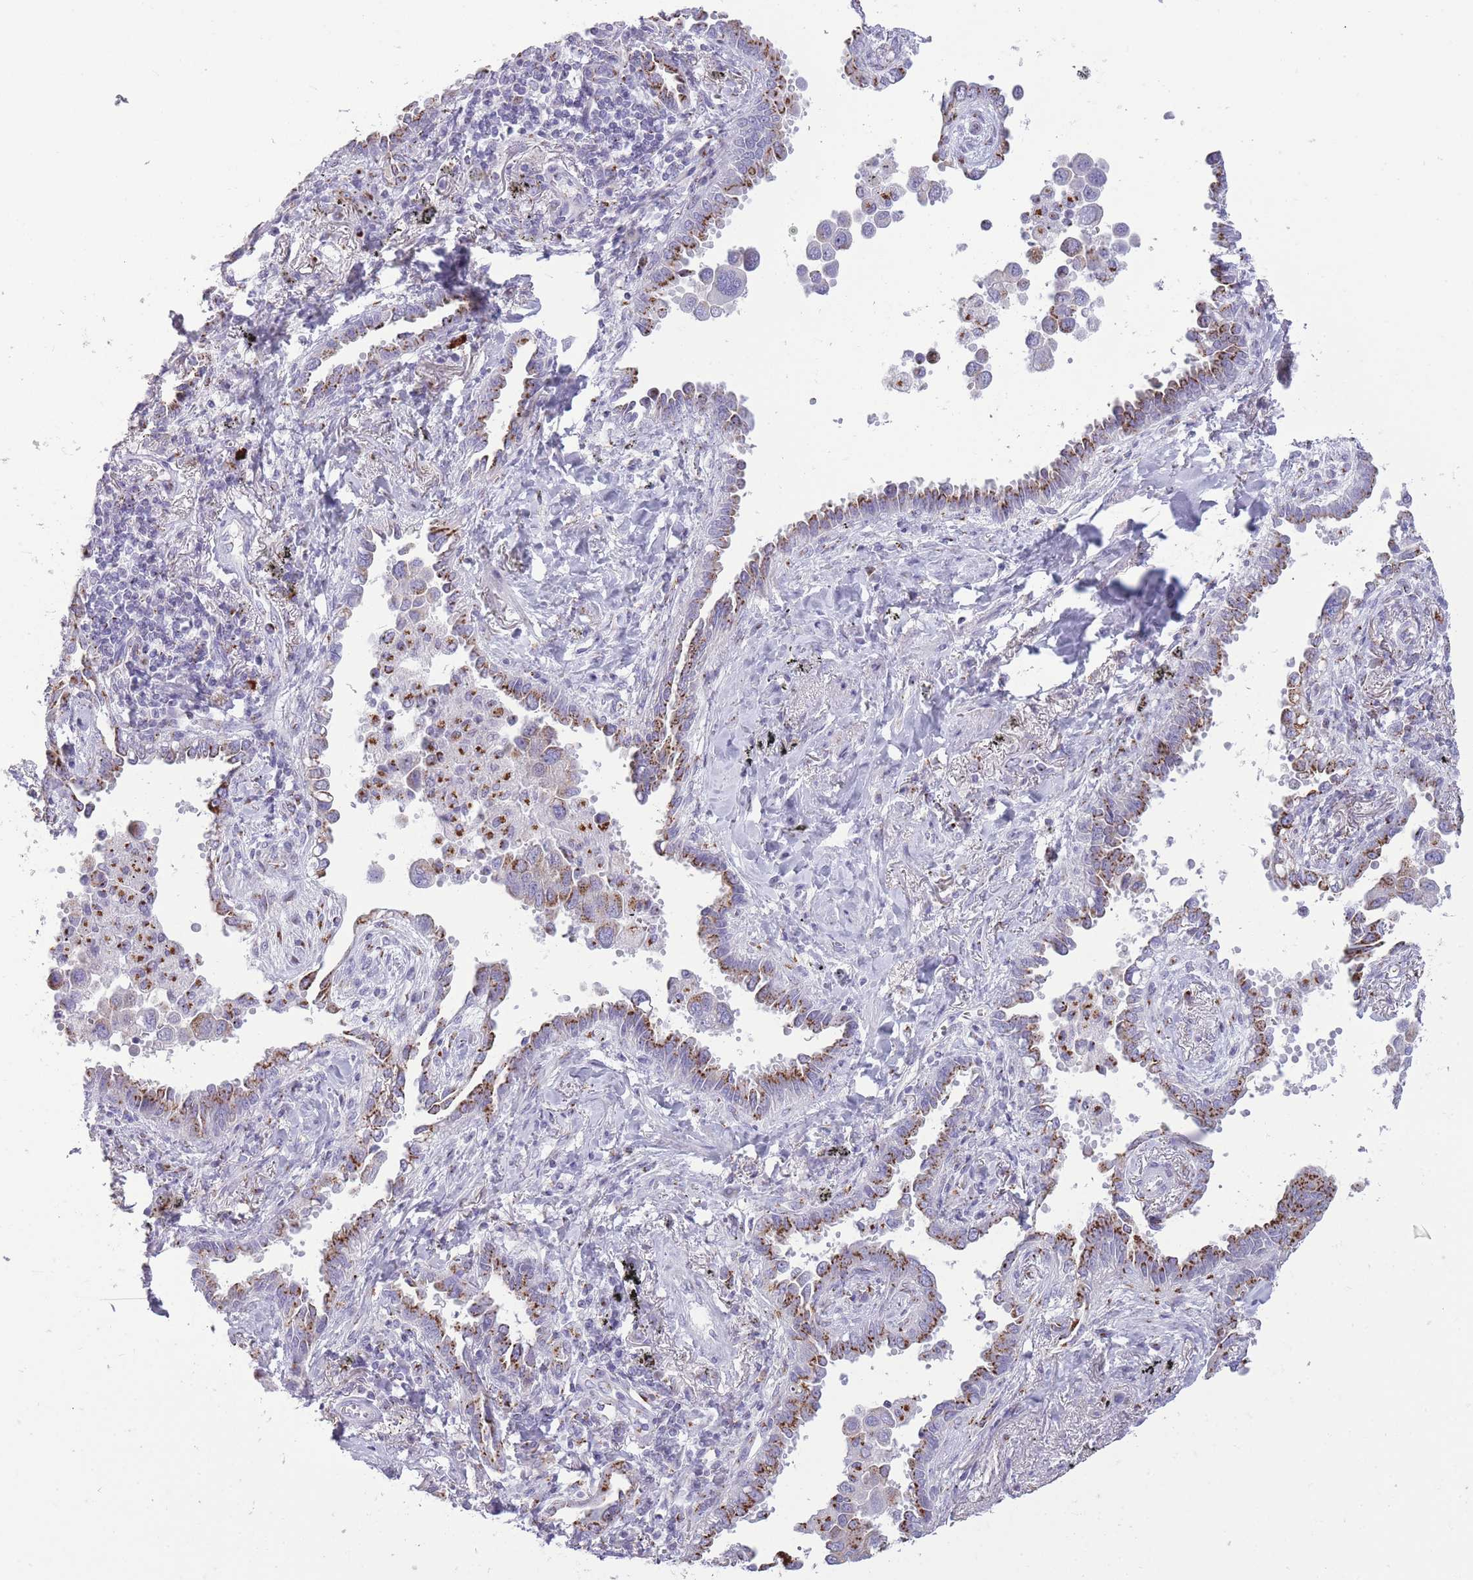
{"staining": {"intensity": "moderate", "quantity": ">75%", "location": "cytoplasmic/membranous"}, "tissue": "lung cancer", "cell_type": "Tumor cells", "image_type": "cancer", "snomed": [{"axis": "morphology", "description": "Adenocarcinoma, NOS"}, {"axis": "topography", "description": "Lung"}], "caption": "There is medium levels of moderate cytoplasmic/membranous positivity in tumor cells of lung adenocarcinoma, as demonstrated by immunohistochemical staining (brown color).", "gene": "B4GALT2", "patient": {"sex": "male", "age": 67}}